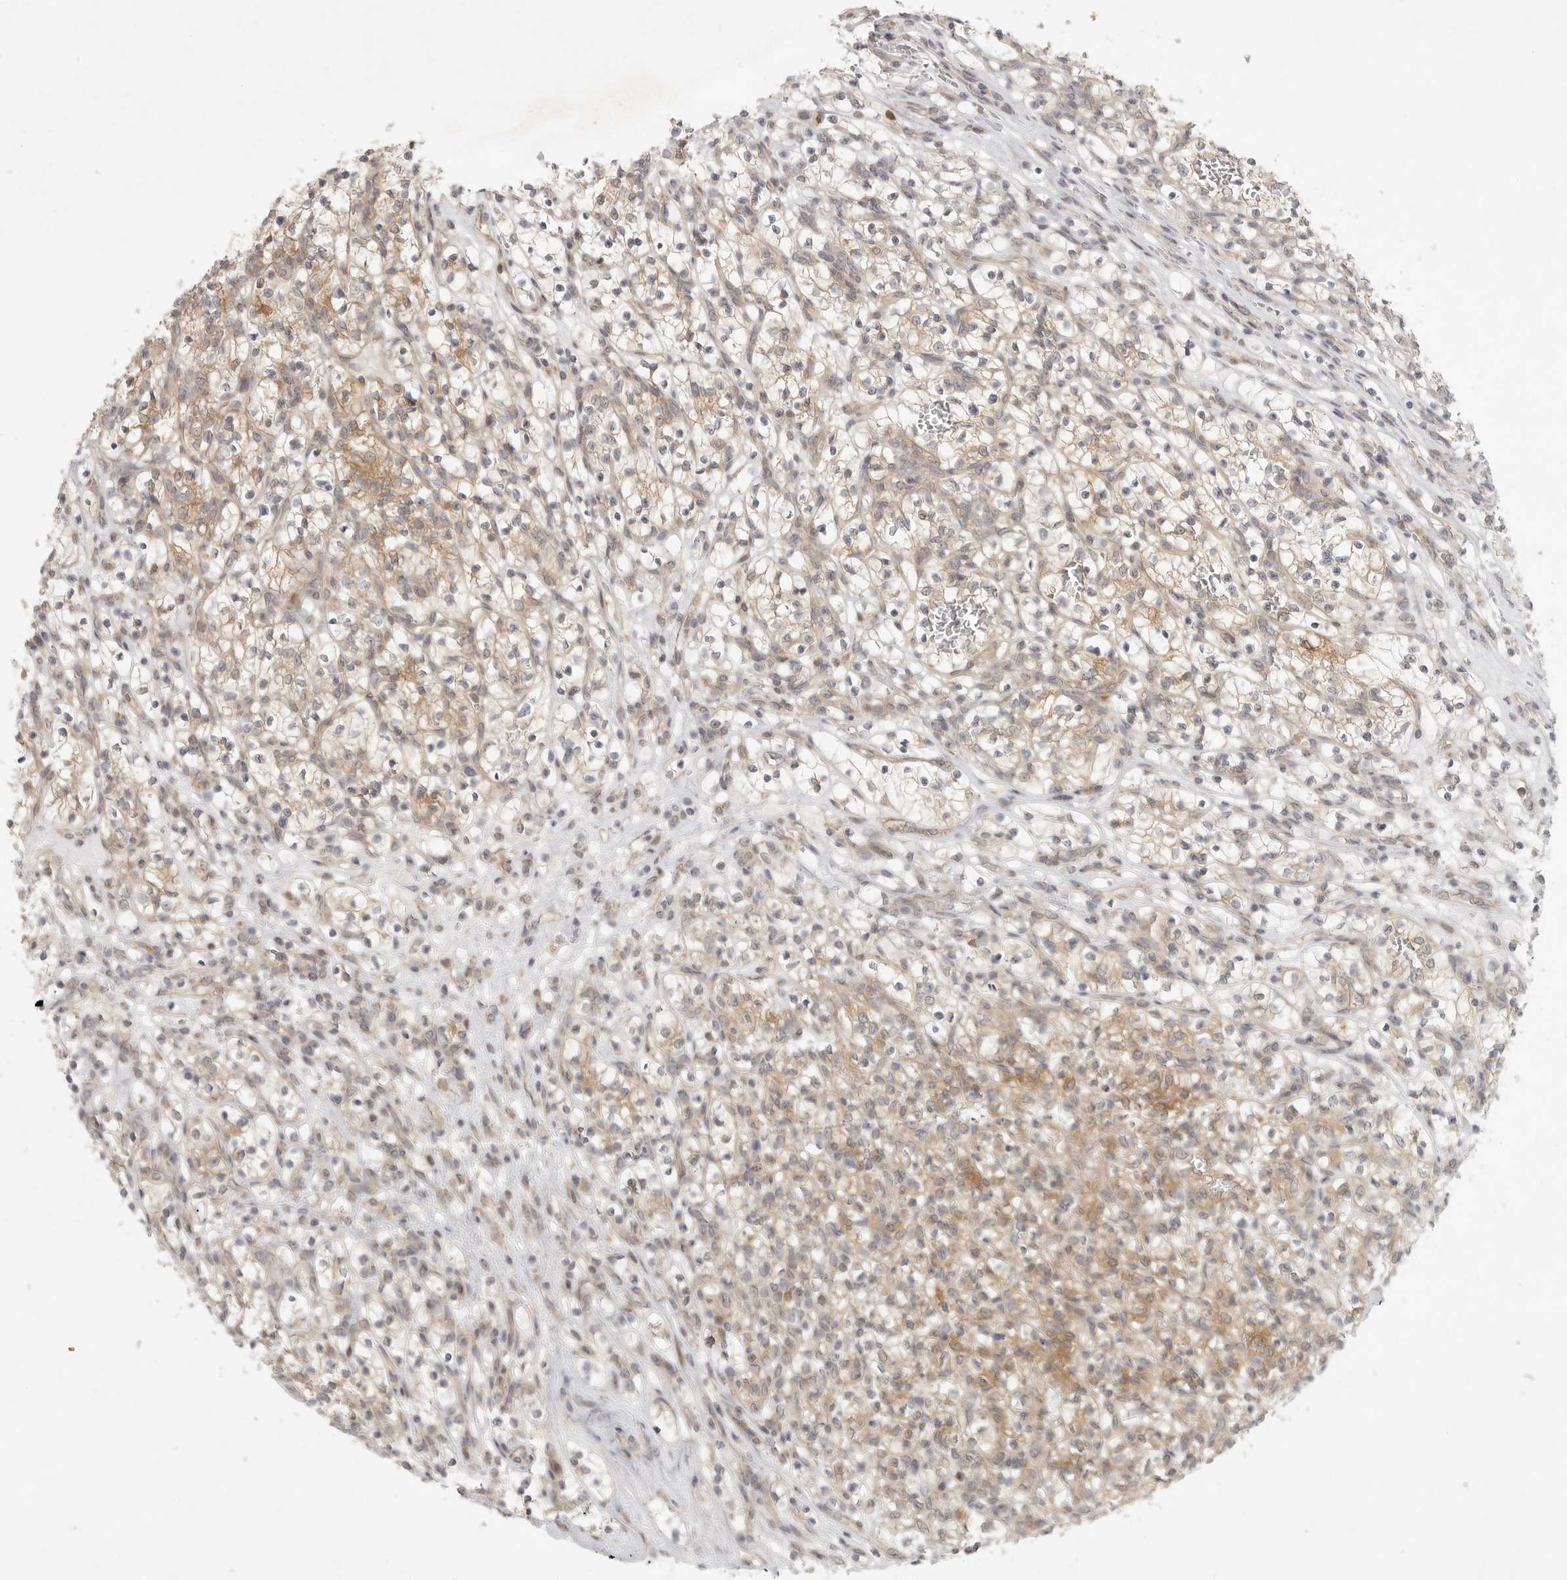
{"staining": {"intensity": "weak", "quantity": ">75%", "location": "cytoplasmic/membranous"}, "tissue": "renal cancer", "cell_type": "Tumor cells", "image_type": "cancer", "snomed": [{"axis": "morphology", "description": "Adenocarcinoma, NOS"}, {"axis": "topography", "description": "Kidney"}], "caption": "Renal adenocarcinoma stained for a protein (brown) displays weak cytoplasmic/membranous positive positivity in approximately >75% of tumor cells.", "gene": "HDAC6", "patient": {"sex": "female", "age": 57}}